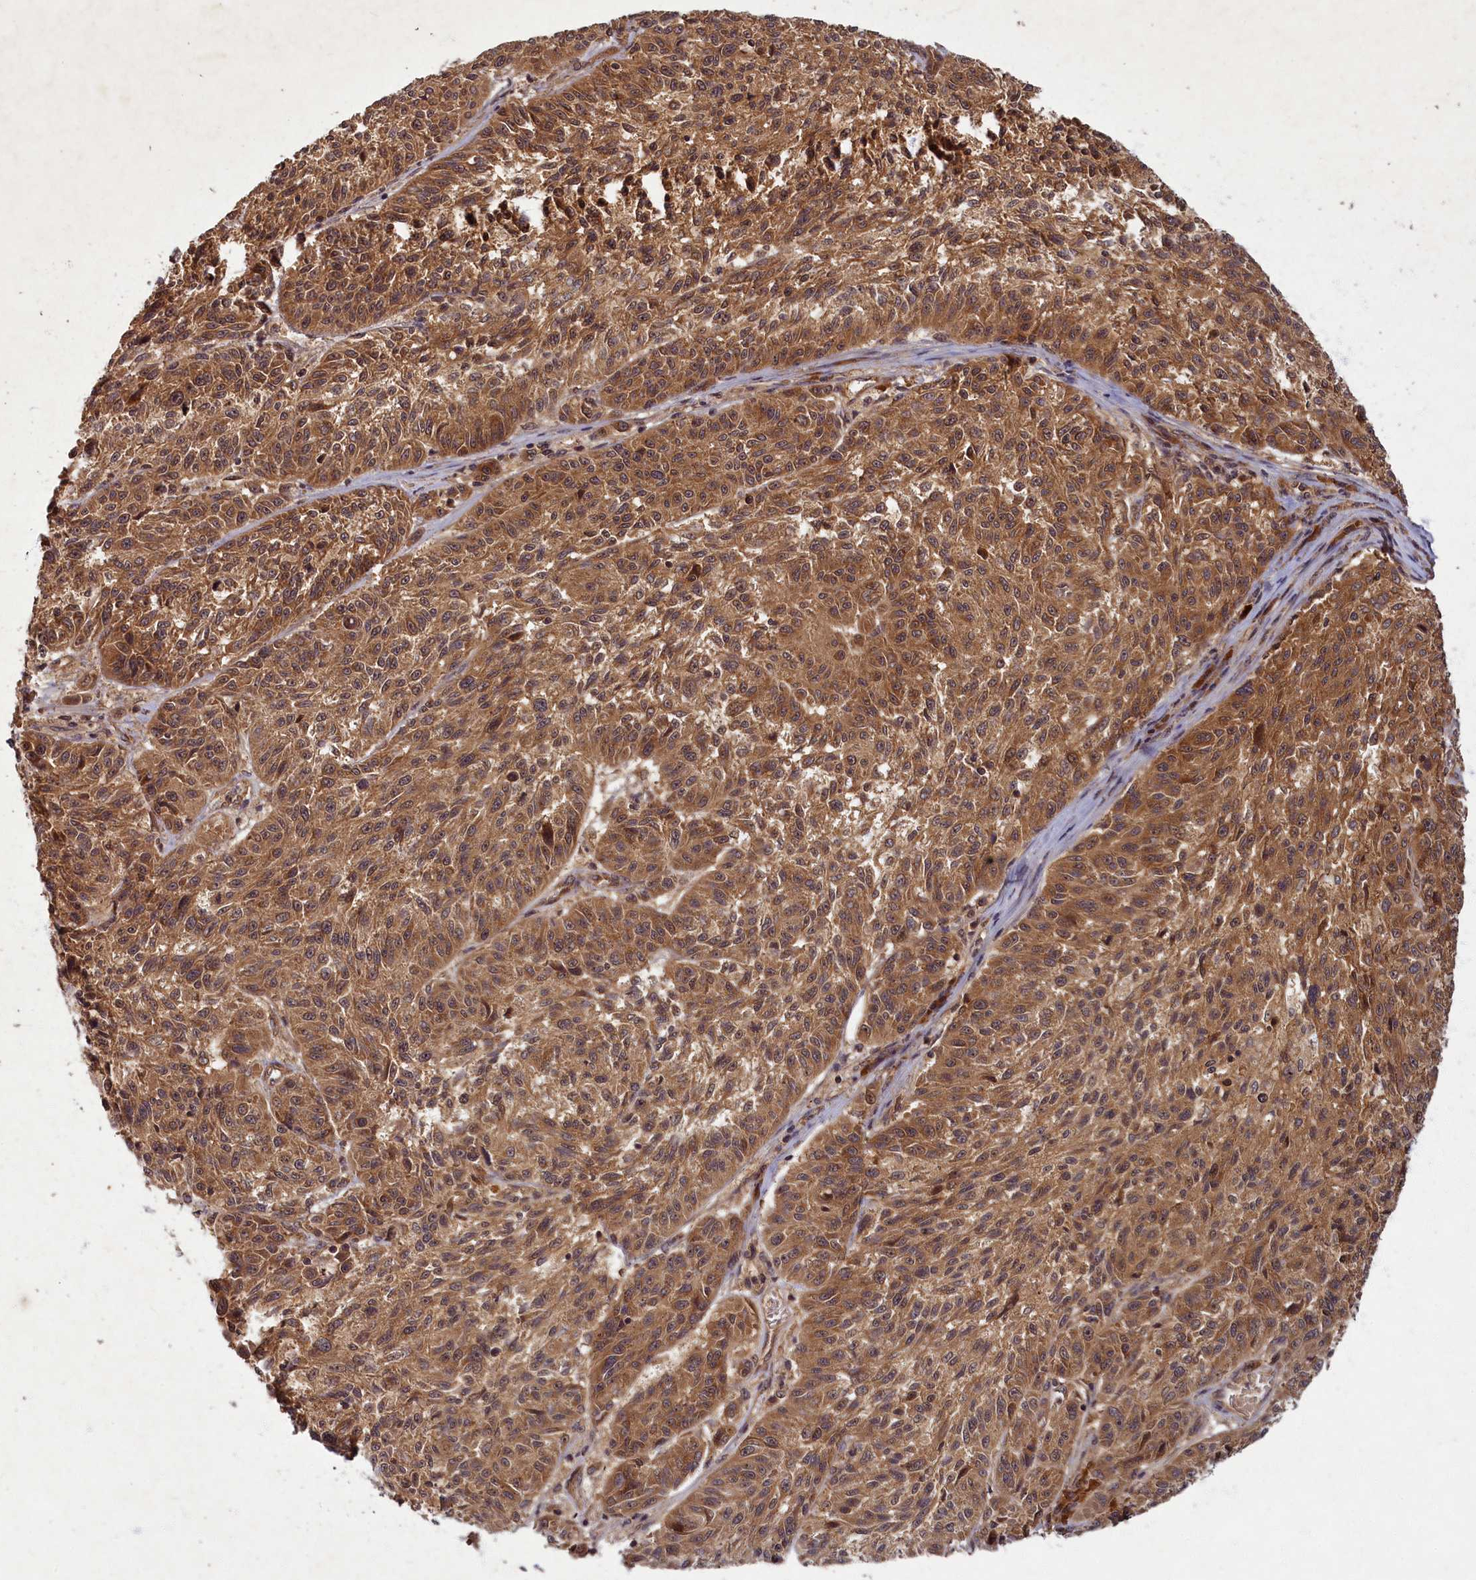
{"staining": {"intensity": "moderate", "quantity": ">75%", "location": "cytoplasmic/membranous"}, "tissue": "melanoma", "cell_type": "Tumor cells", "image_type": "cancer", "snomed": [{"axis": "morphology", "description": "Malignant melanoma, NOS"}, {"axis": "topography", "description": "Skin"}], "caption": "Malignant melanoma was stained to show a protein in brown. There is medium levels of moderate cytoplasmic/membranous staining in approximately >75% of tumor cells.", "gene": "BICD1", "patient": {"sex": "male", "age": 53}}